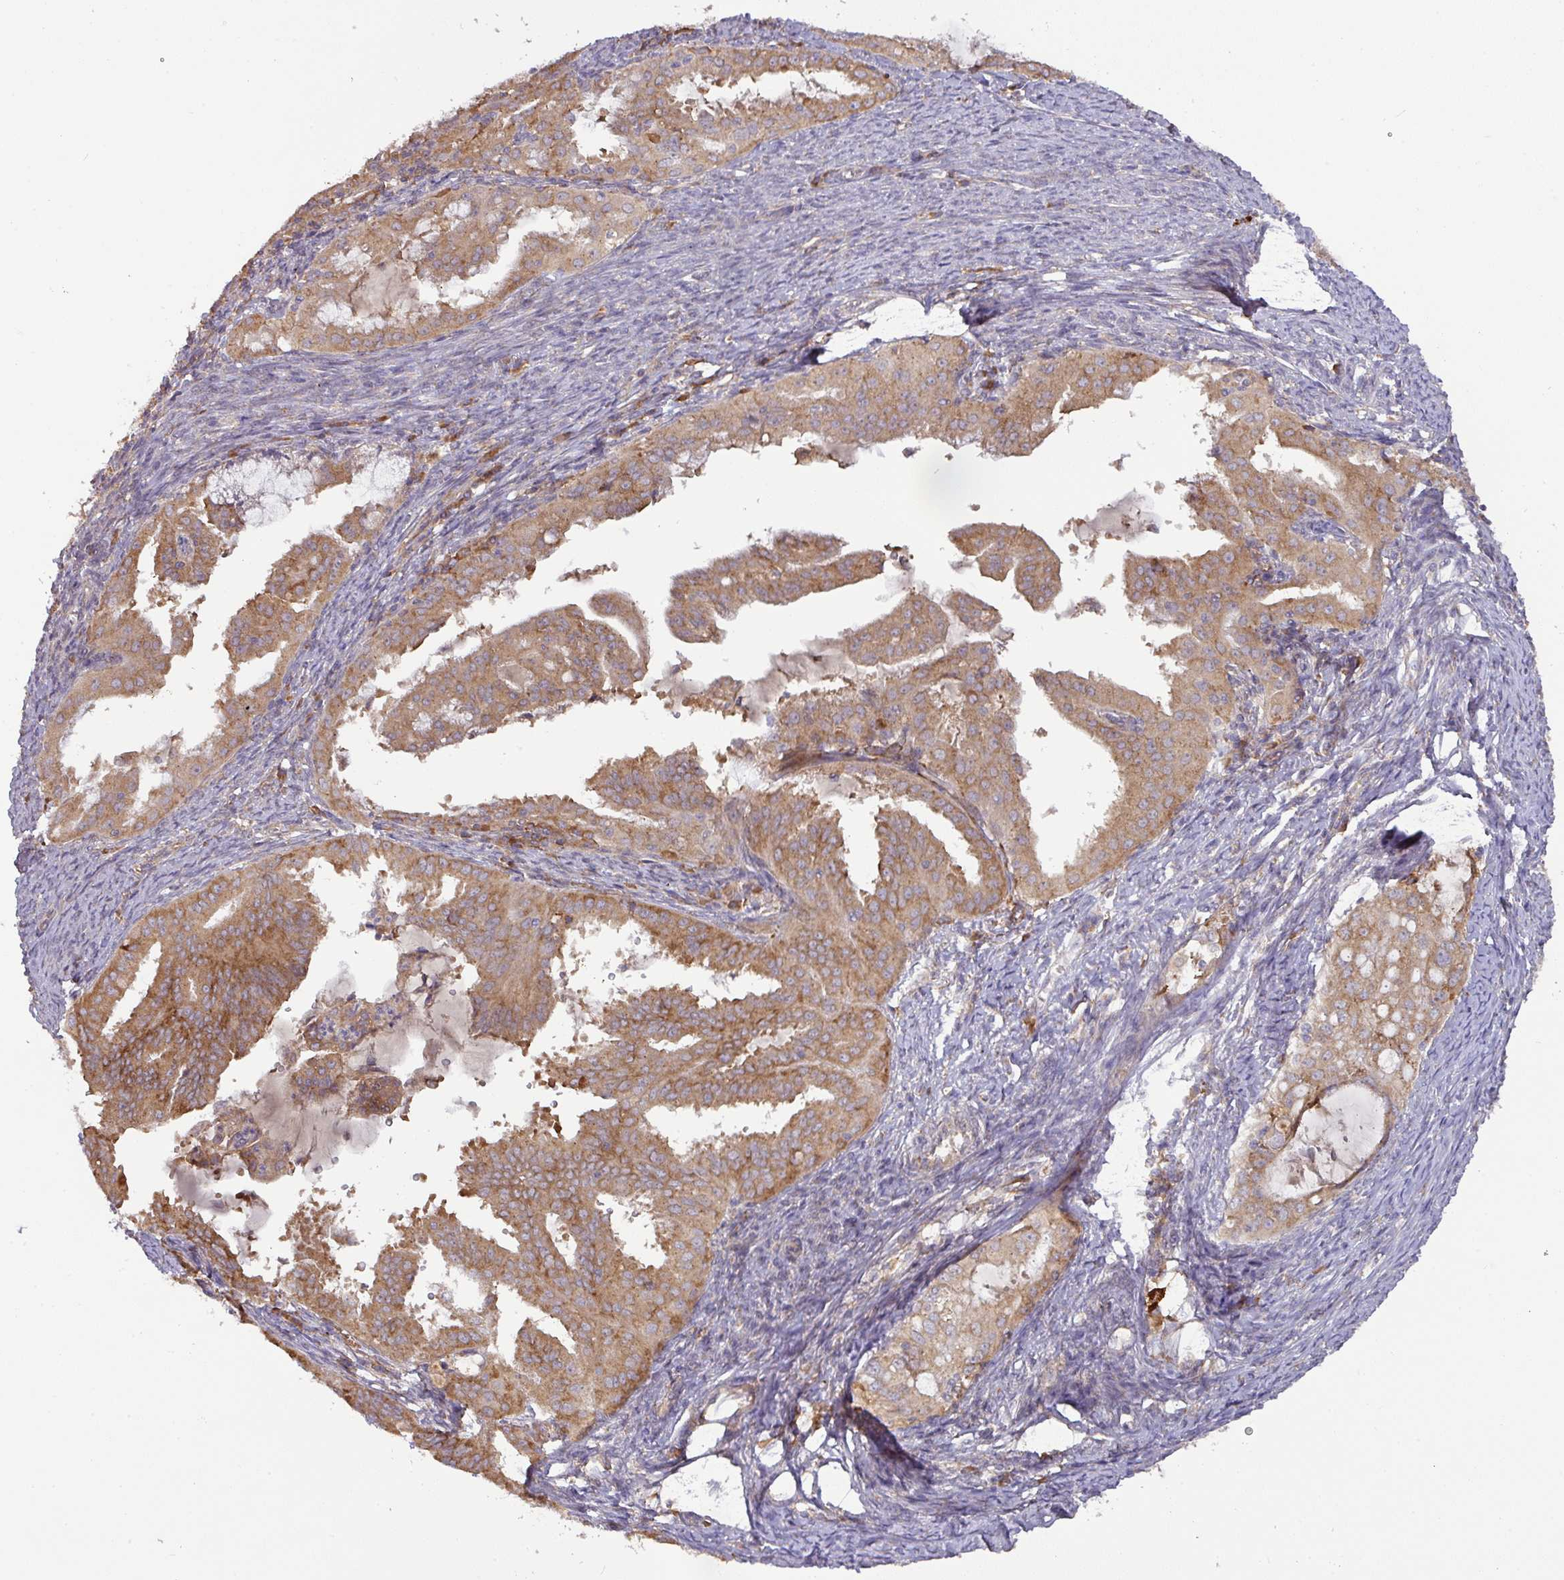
{"staining": {"intensity": "moderate", "quantity": ">75%", "location": "cytoplasmic/membranous"}, "tissue": "endometrial cancer", "cell_type": "Tumor cells", "image_type": "cancer", "snomed": [{"axis": "morphology", "description": "Adenocarcinoma, NOS"}, {"axis": "topography", "description": "Endometrium"}], "caption": "Tumor cells show moderate cytoplasmic/membranous staining in about >75% of cells in endometrial adenocarcinoma.", "gene": "GALP", "patient": {"sex": "female", "age": 70}}